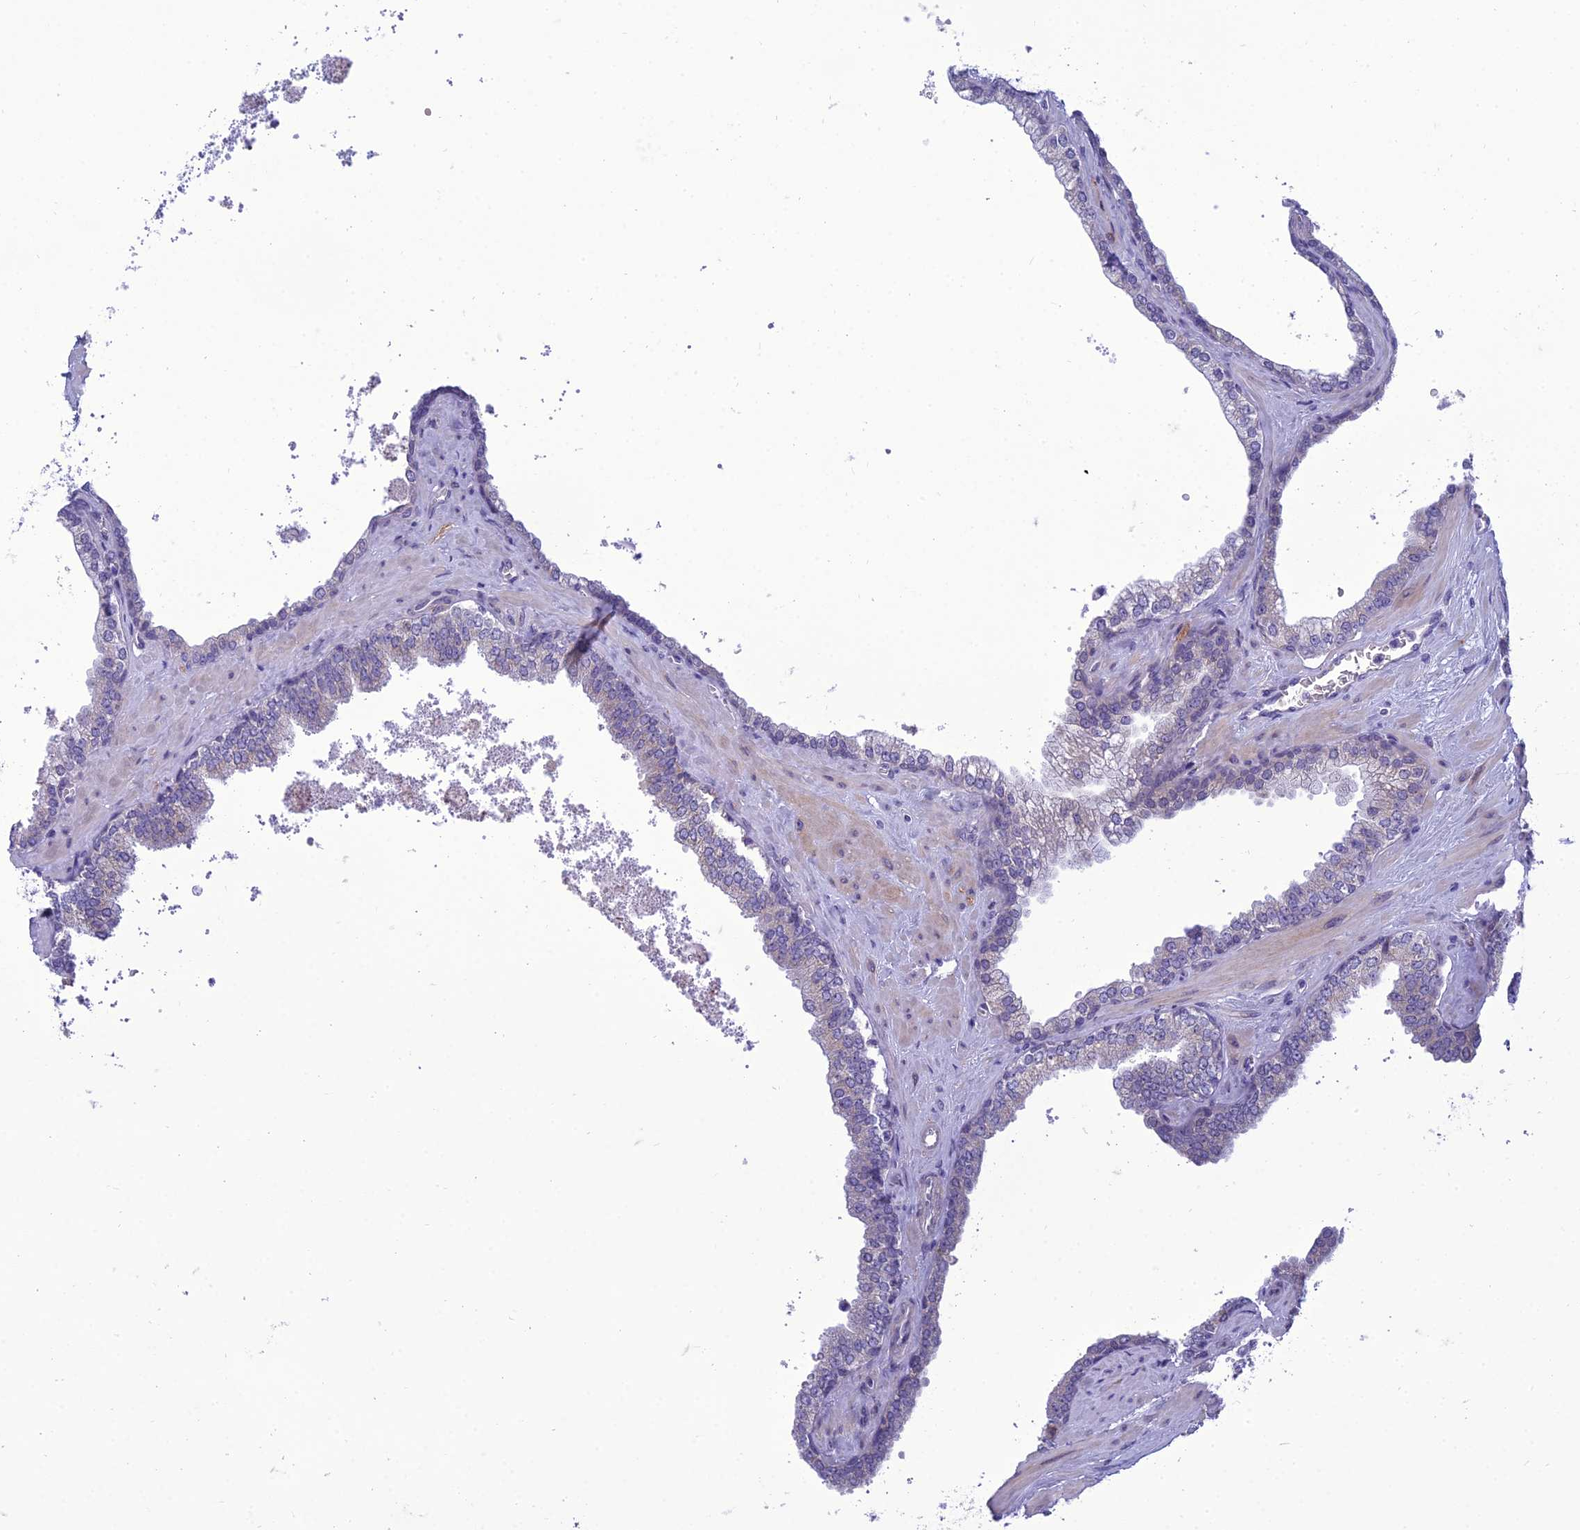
{"staining": {"intensity": "negative", "quantity": "none", "location": "none"}, "tissue": "prostate", "cell_type": "Glandular cells", "image_type": "normal", "snomed": [{"axis": "morphology", "description": "Normal tissue, NOS"}, {"axis": "topography", "description": "Prostate"}], "caption": "This is a micrograph of IHC staining of unremarkable prostate, which shows no staining in glandular cells. (Brightfield microscopy of DAB (3,3'-diaminobenzidine) IHC at high magnification).", "gene": "ANKS4B", "patient": {"sex": "male", "age": 60}}